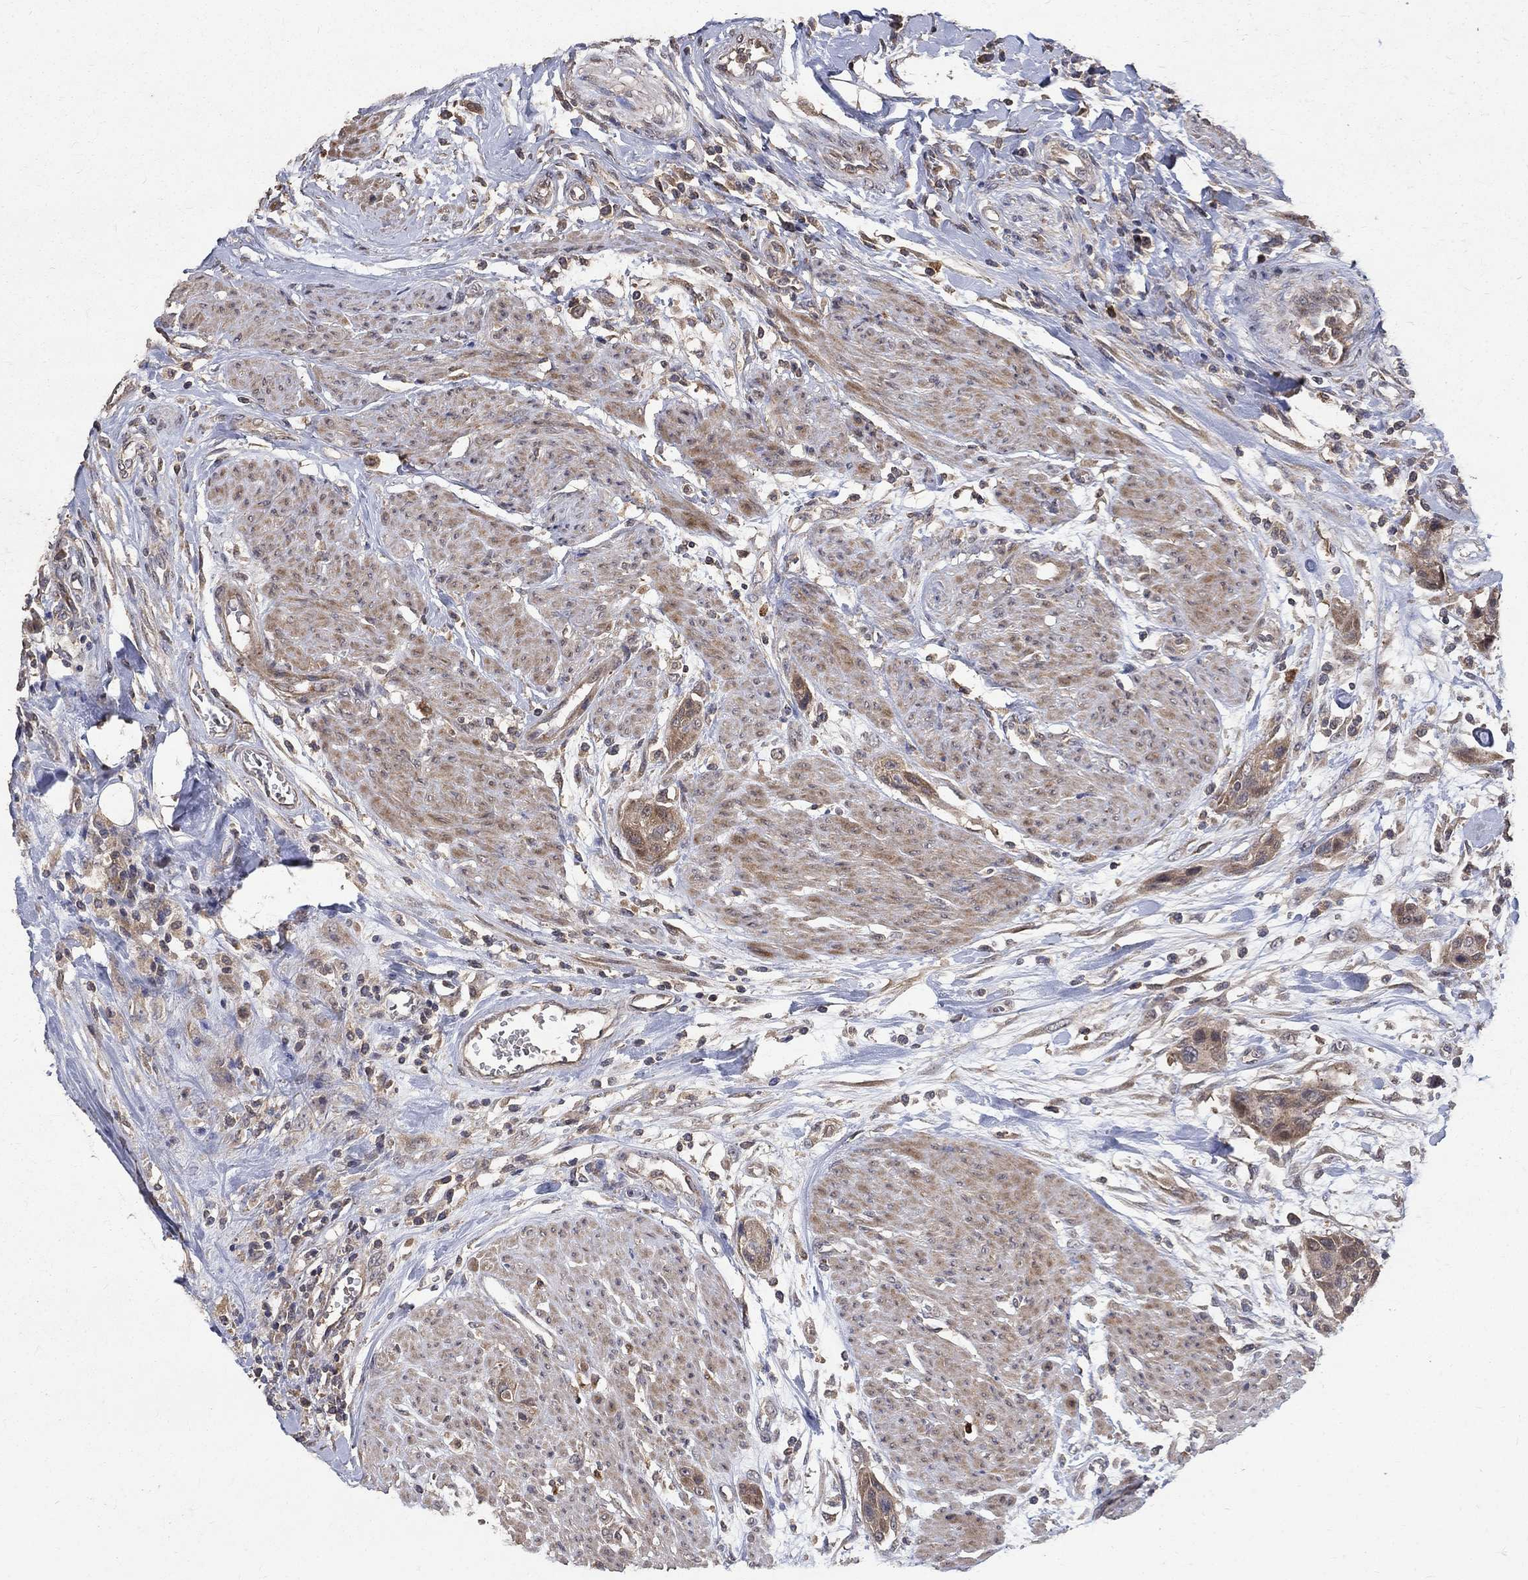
{"staining": {"intensity": "weak", "quantity": ">75%", "location": "cytoplasmic/membranous"}, "tissue": "urothelial cancer", "cell_type": "Tumor cells", "image_type": "cancer", "snomed": [{"axis": "morphology", "description": "Urothelial carcinoma, High grade"}, {"axis": "topography", "description": "Urinary bladder"}], "caption": "Urothelial cancer tissue demonstrates weak cytoplasmic/membranous expression in approximately >75% of tumor cells, visualized by immunohistochemistry.", "gene": "C17orf75", "patient": {"sex": "male", "age": 35}}